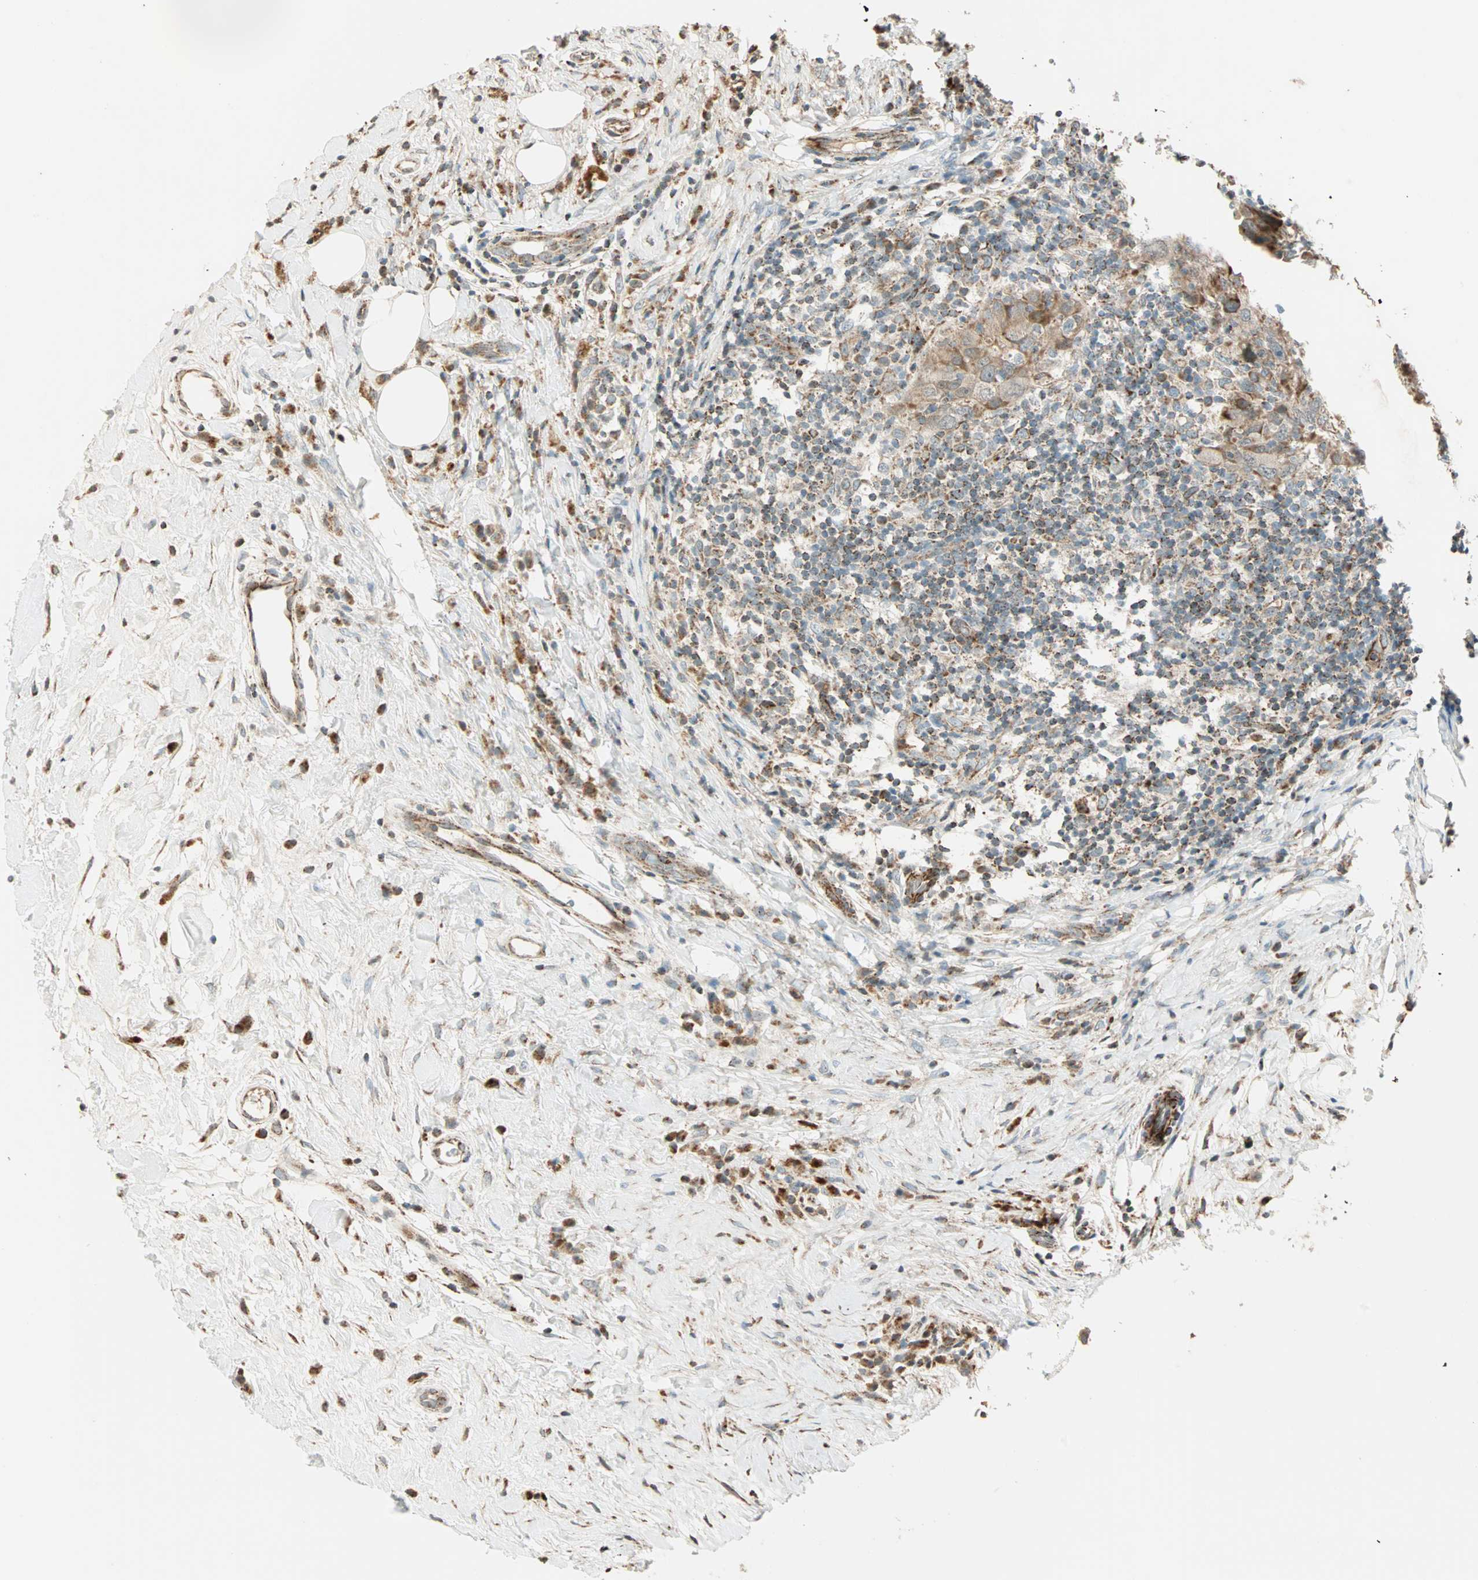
{"staining": {"intensity": "weak", "quantity": ">75%", "location": "cytoplasmic/membranous"}, "tissue": "breast cancer", "cell_type": "Tumor cells", "image_type": "cancer", "snomed": [{"axis": "morphology", "description": "Duct carcinoma"}, {"axis": "topography", "description": "Breast"}], "caption": "Tumor cells show weak cytoplasmic/membranous expression in about >75% of cells in breast cancer (intraductal carcinoma).", "gene": "SPRY4", "patient": {"sex": "female", "age": 37}}